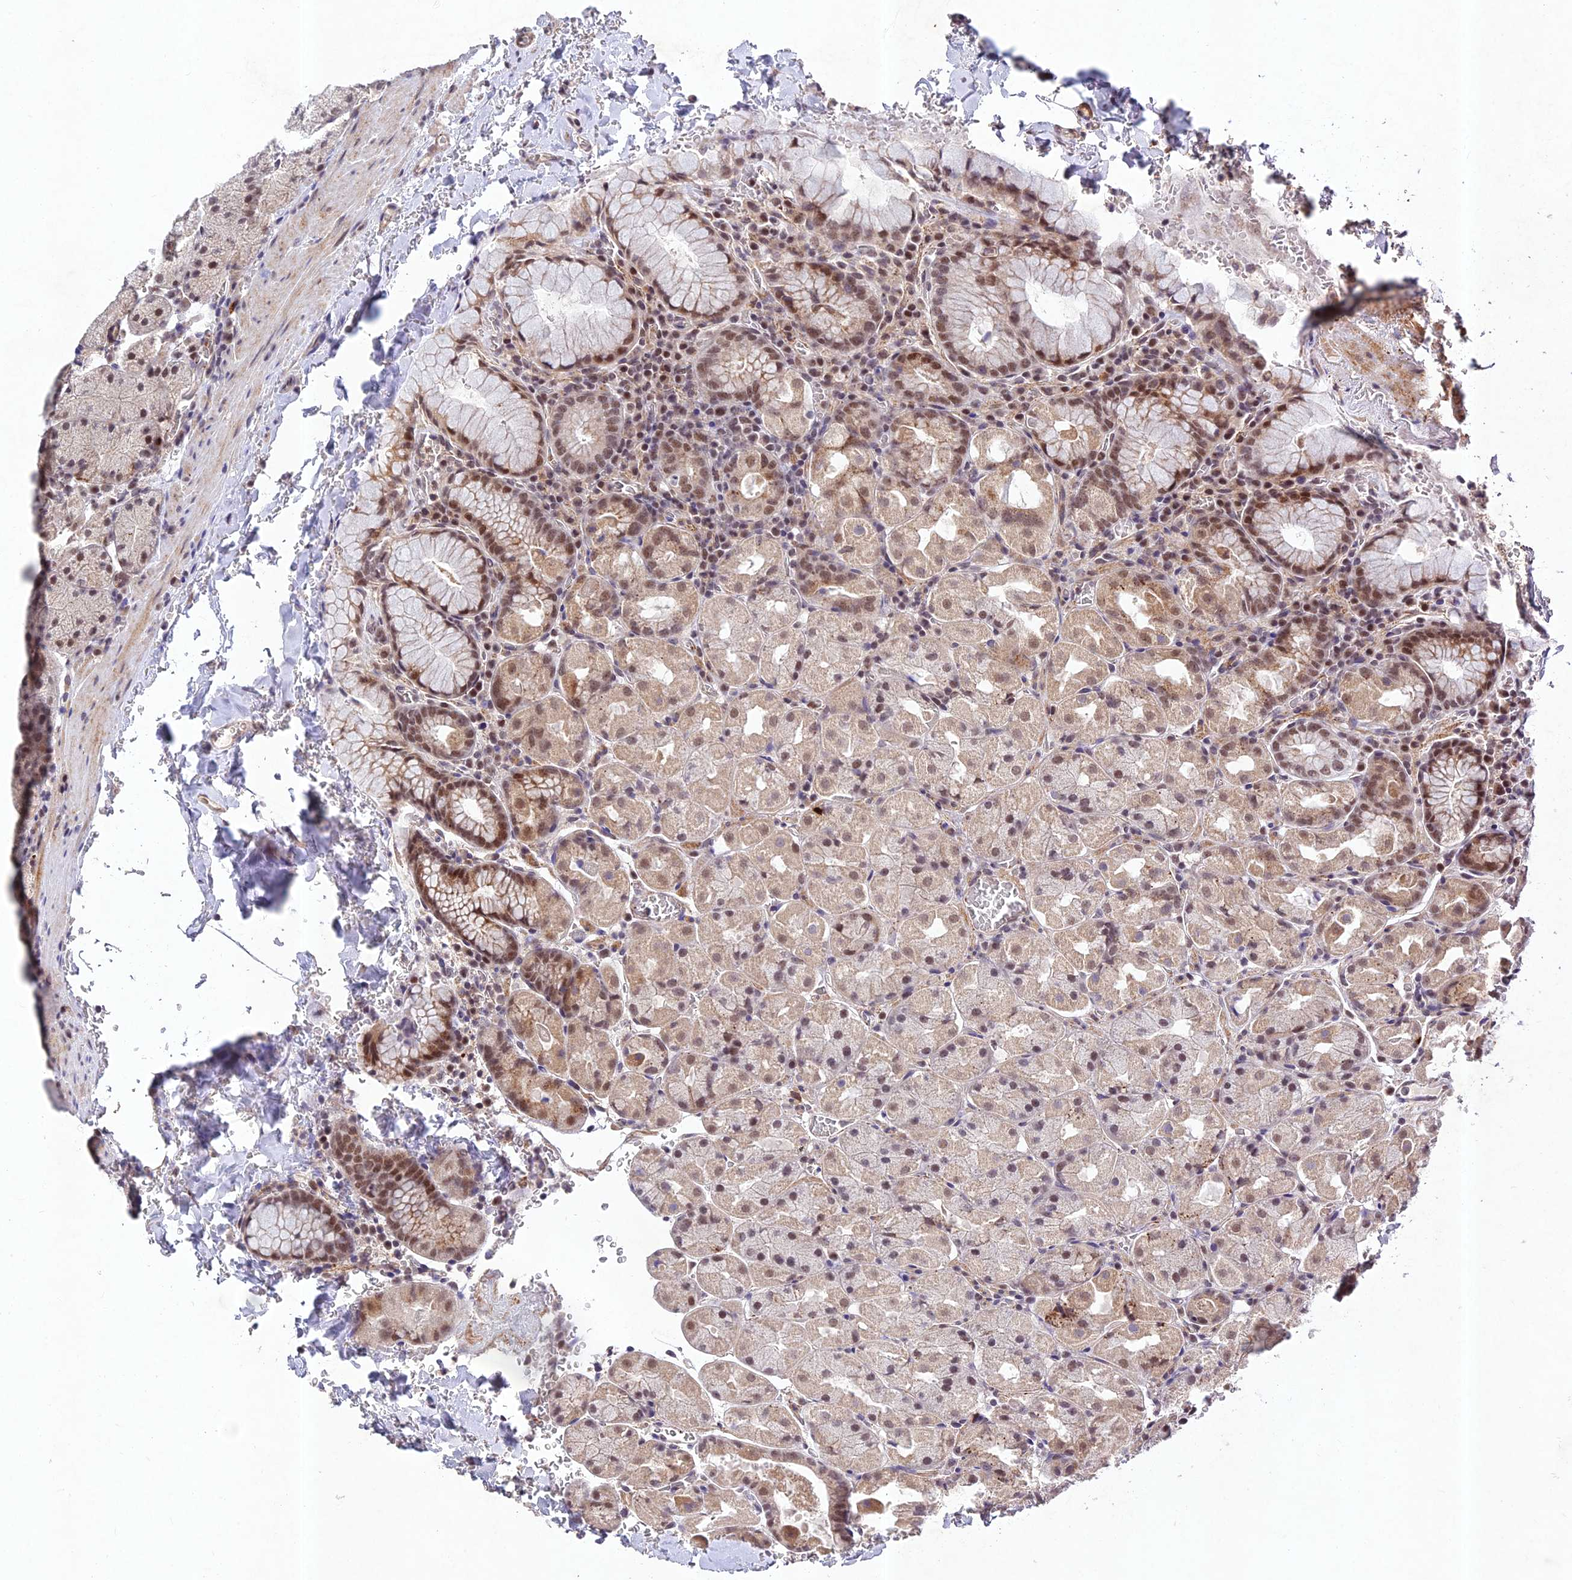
{"staining": {"intensity": "moderate", "quantity": ">75%", "location": "cytoplasmic/membranous,nuclear"}, "tissue": "stomach", "cell_type": "Glandular cells", "image_type": "normal", "snomed": [{"axis": "morphology", "description": "Normal tissue, NOS"}, {"axis": "topography", "description": "Stomach, upper"}, {"axis": "topography", "description": "Stomach, lower"}], "caption": "Stomach stained with immunohistochemistry (IHC) displays moderate cytoplasmic/membranous,nuclear expression in about >75% of glandular cells. (DAB IHC with brightfield microscopy, high magnification).", "gene": "RAVER1", "patient": {"sex": "male", "age": 80}}